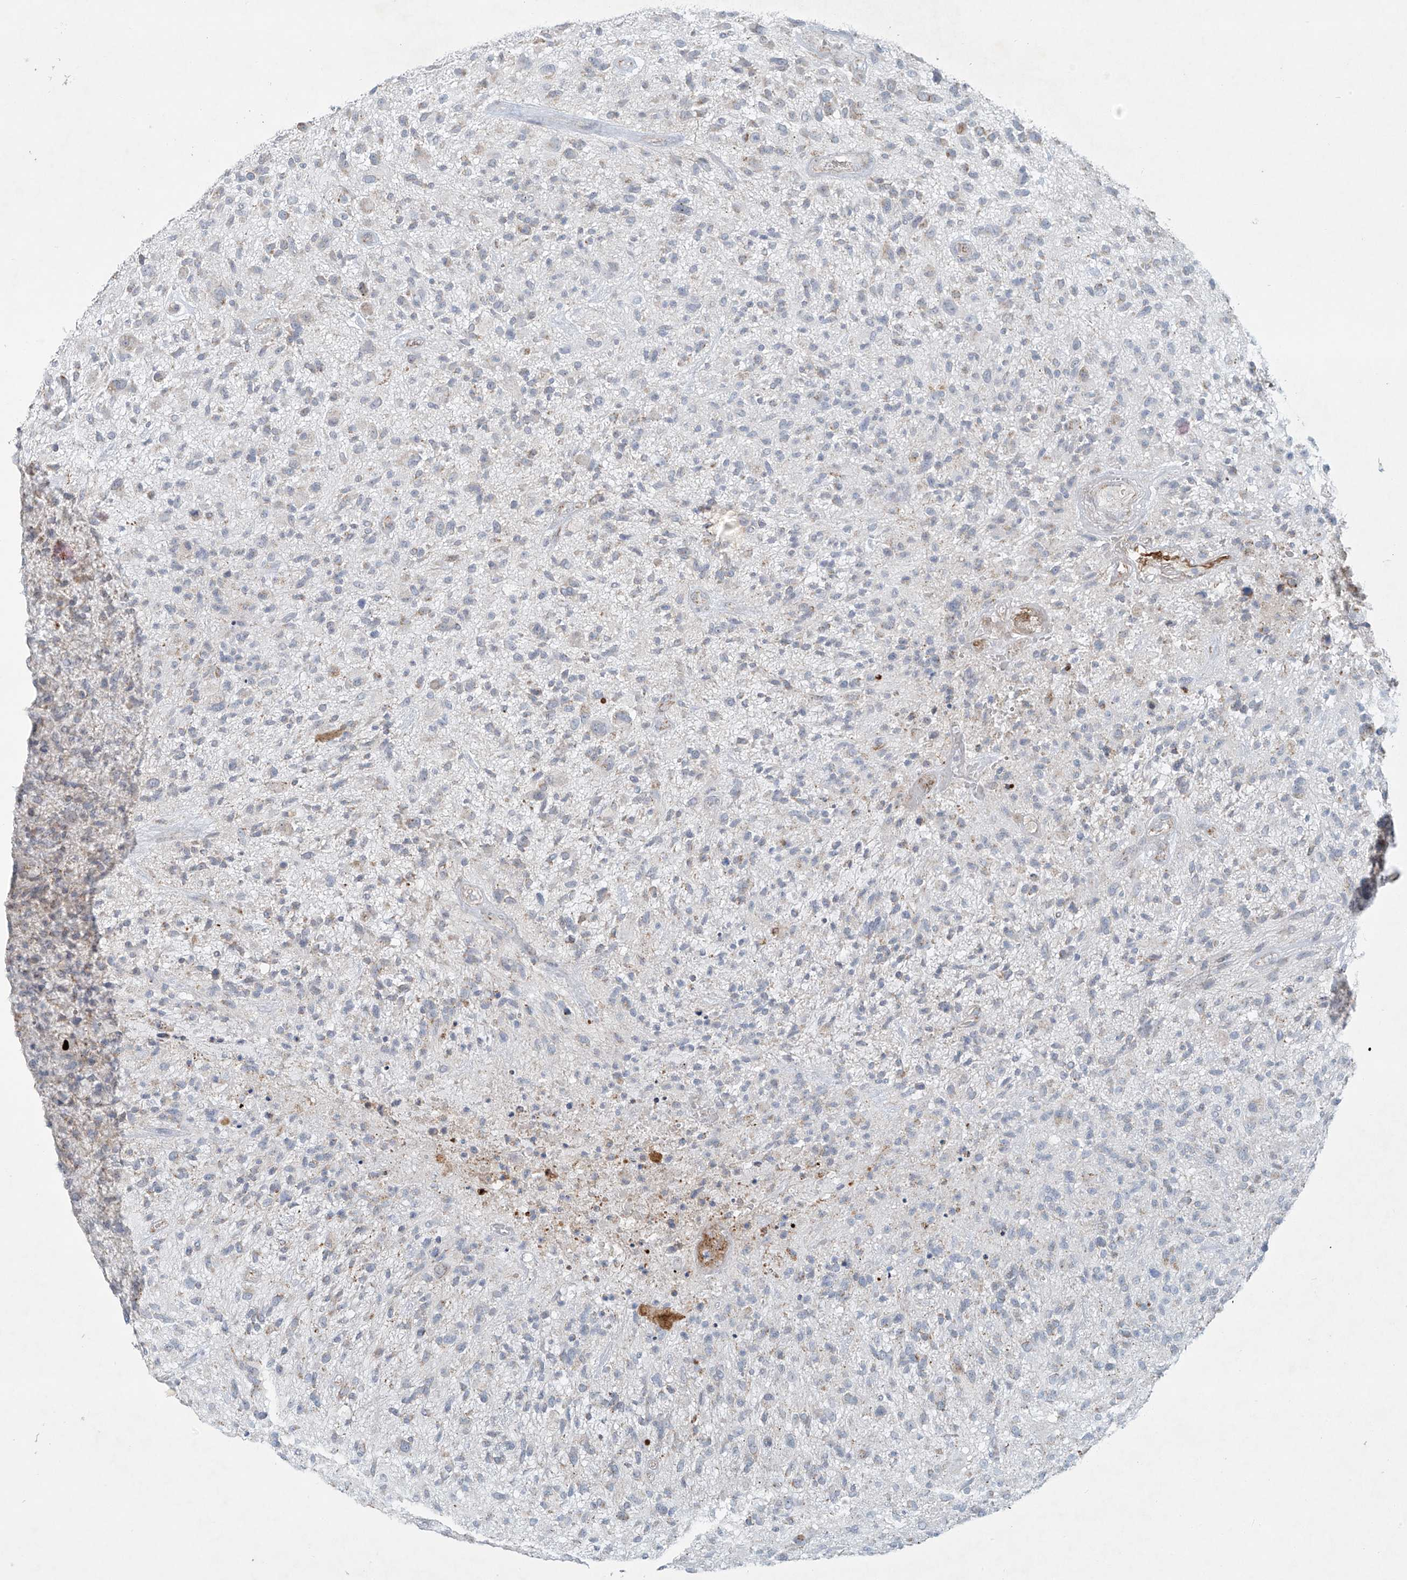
{"staining": {"intensity": "negative", "quantity": "none", "location": "none"}, "tissue": "glioma", "cell_type": "Tumor cells", "image_type": "cancer", "snomed": [{"axis": "morphology", "description": "Glioma, malignant, High grade"}, {"axis": "topography", "description": "Brain"}], "caption": "A high-resolution photomicrograph shows immunohistochemistry (IHC) staining of glioma, which shows no significant positivity in tumor cells.", "gene": "SMDT1", "patient": {"sex": "male", "age": 47}}